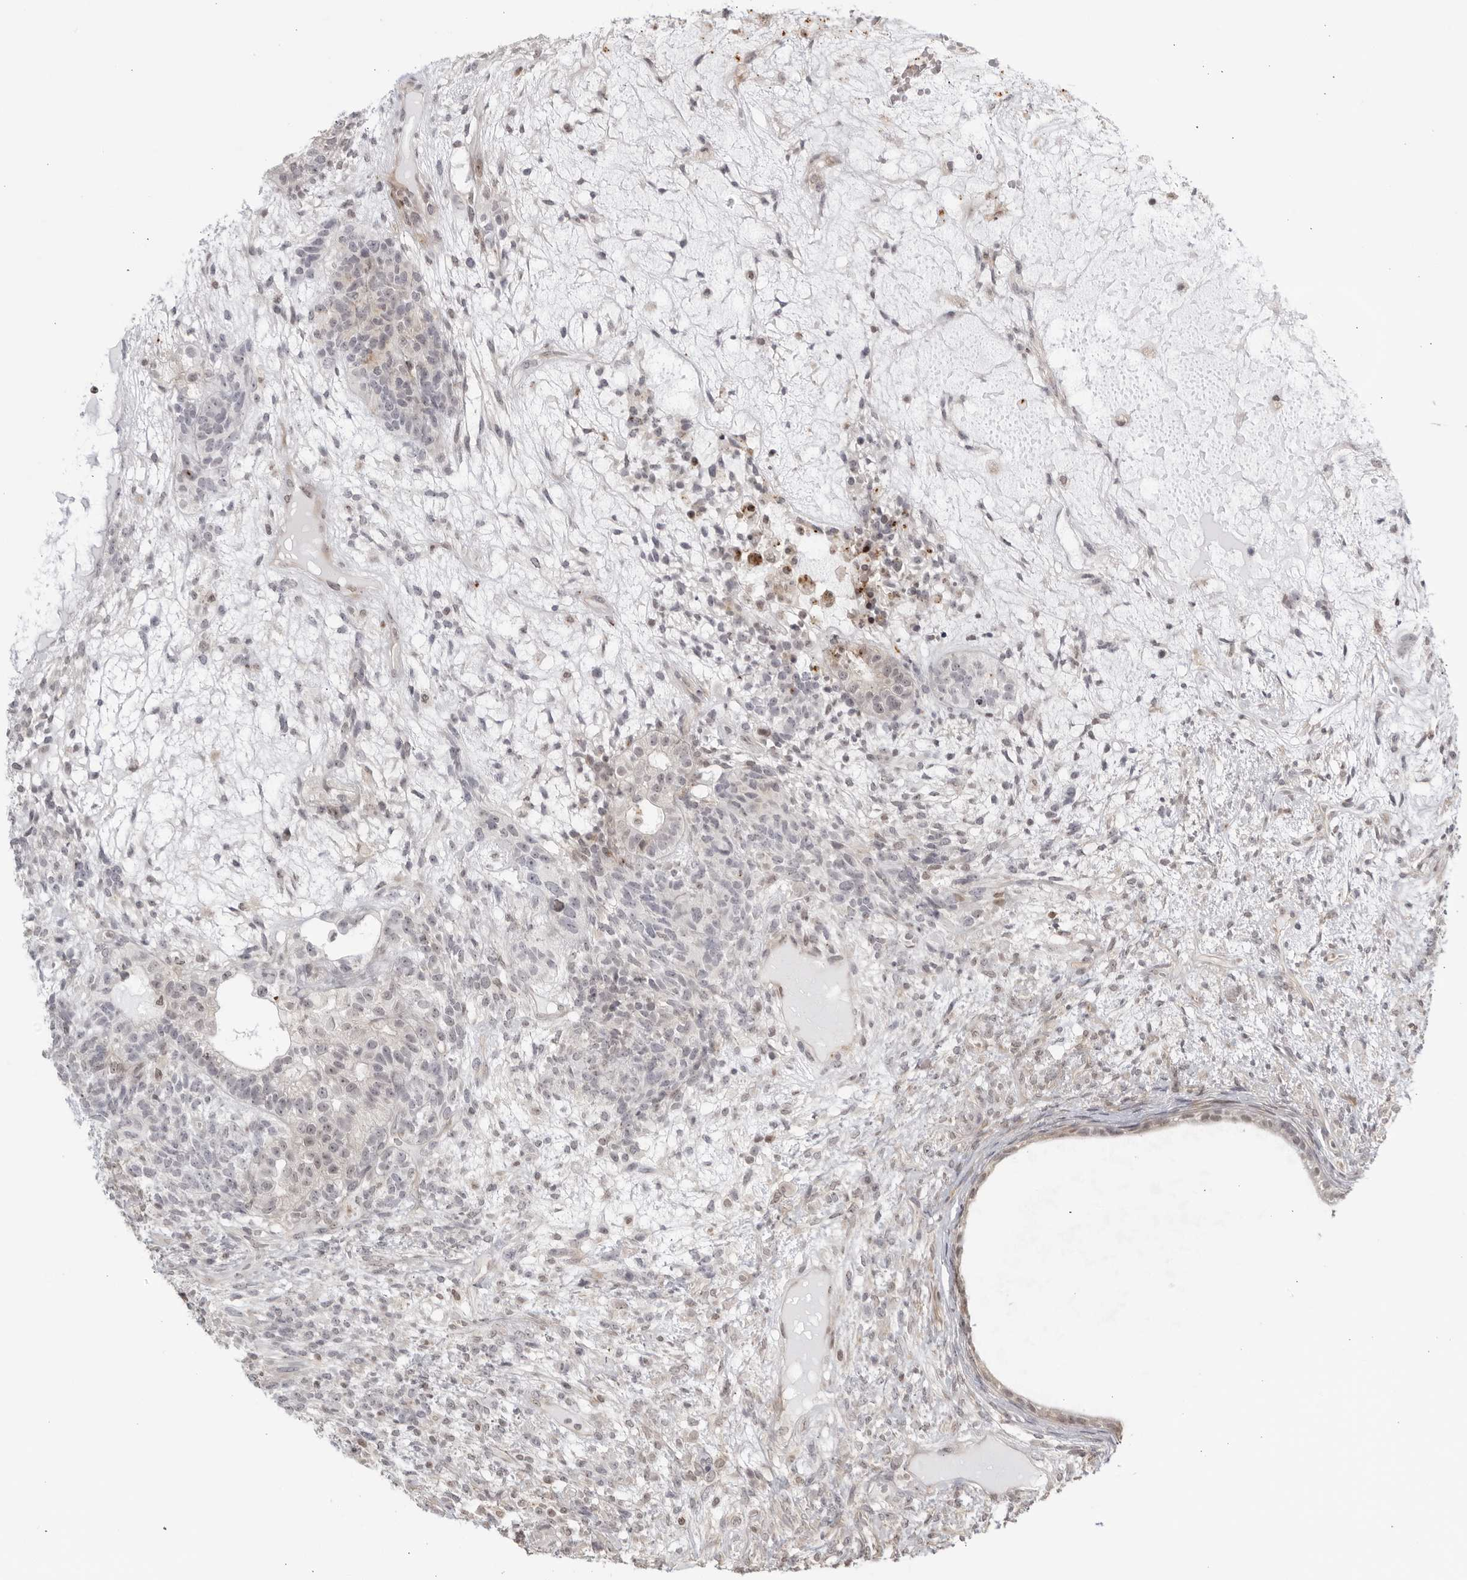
{"staining": {"intensity": "negative", "quantity": "none", "location": "none"}, "tissue": "testis cancer", "cell_type": "Tumor cells", "image_type": "cancer", "snomed": [{"axis": "morphology", "description": "Seminoma, NOS"}, {"axis": "morphology", "description": "Carcinoma, Embryonal, NOS"}, {"axis": "topography", "description": "Testis"}], "caption": "DAB immunohistochemical staining of testis cancer (embryonal carcinoma) shows no significant expression in tumor cells.", "gene": "TCF21", "patient": {"sex": "male", "age": 28}}